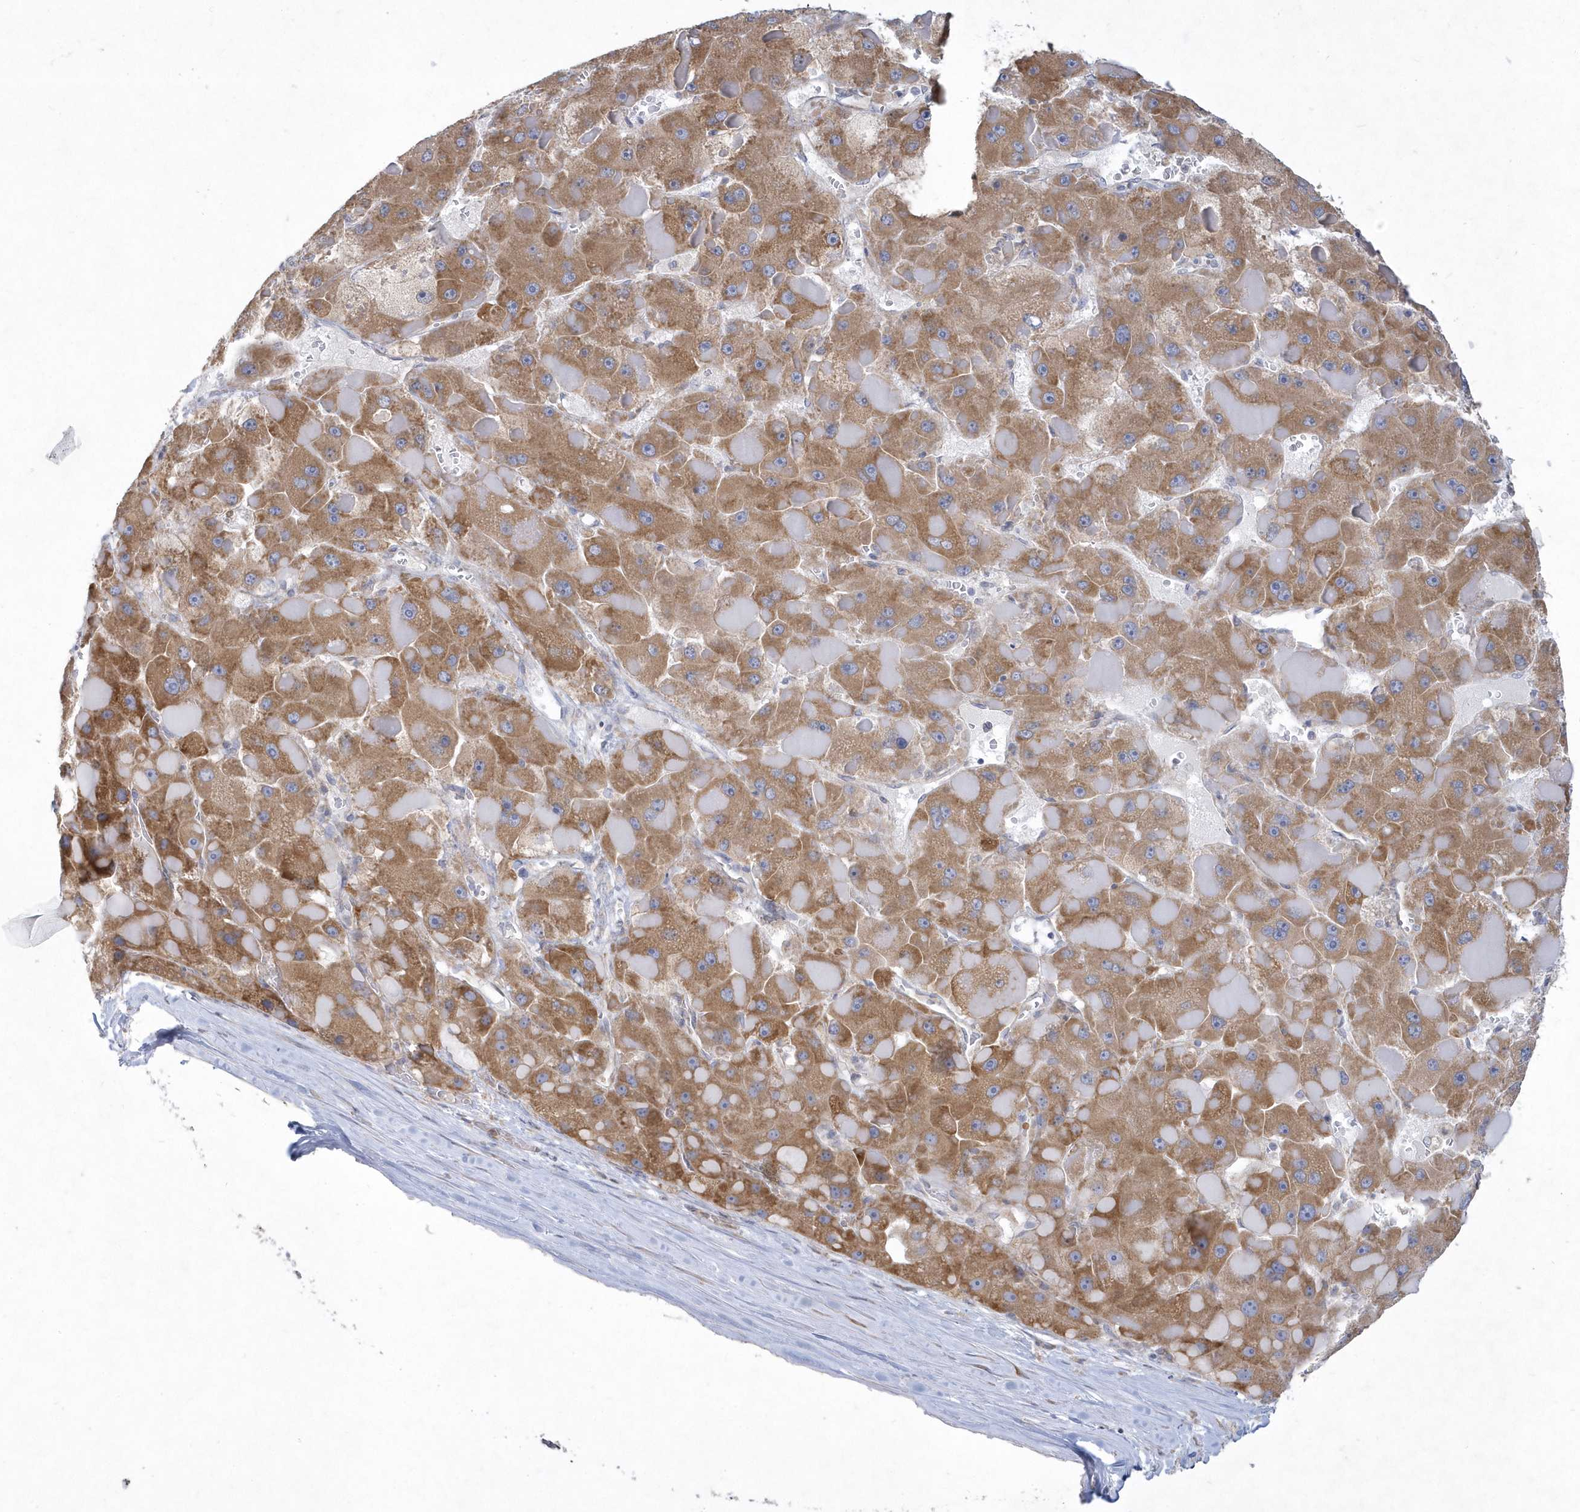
{"staining": {"intensity": "moderate", "quantity": ">75%", "location": "cytoplasmic/membranous"}, "tissue": "liver cancer", "cell_type": "Tumor cells", "image_type": "cancer", "snomed": [{"axis": "morphology", "description": "Carcinoma, Hepatocellular, NOS"}, {"axis": "topography", "description": "Liver"}], "caption": "IHC micrograph of human hepatocellular carcinoma (liver) stained for a protein (brown), which exhibits medium levels of moderate cytoplasmic/membranous positivity in approximately >75% of tumor cells.", "gene": "DGAT1", "patient": {"sex": "female", "age": 73}}